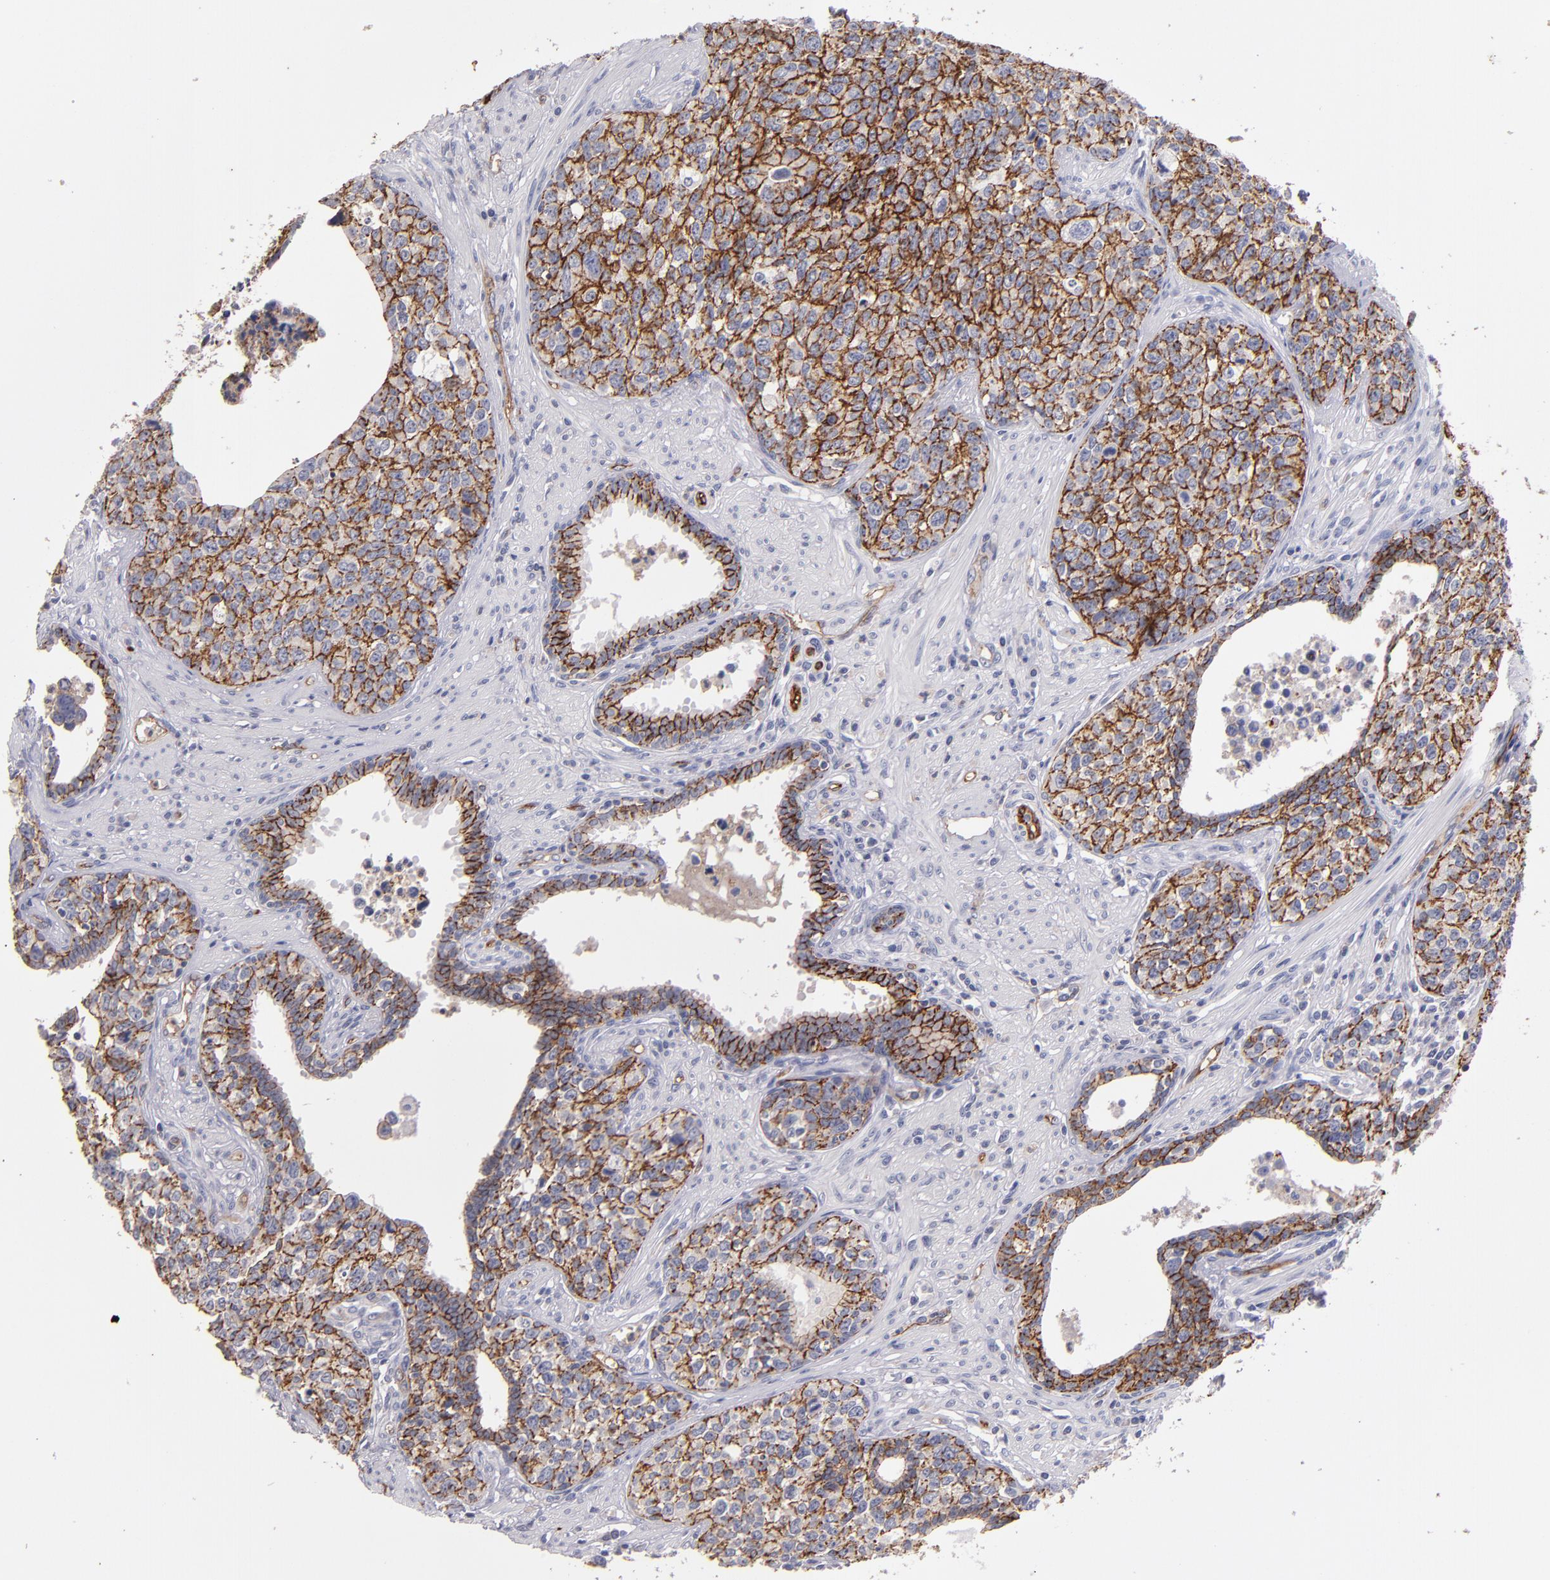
{"staining": {"intensity": "moderate", "quantity": ">75%", "location": "cytoplasmic/membranous"}, "tissue": "urothelial cancer", "cell_type": "Tumor cells", "image_type": "cancer", "snomed": [{"axis": "morphology", "description": "Urothelial carcinoma, High grade"}, {"axis": "topography", "description": "Urinary bladder"}], "caption": "Immunohistochemical staining of urothelial cancer exhibits medium levels of moderate cytoplasmic/membranous protein expression in about >75% of tumor cells.", "gene": "CLDN5", "patient": {"sex": "male", "age": 81}}